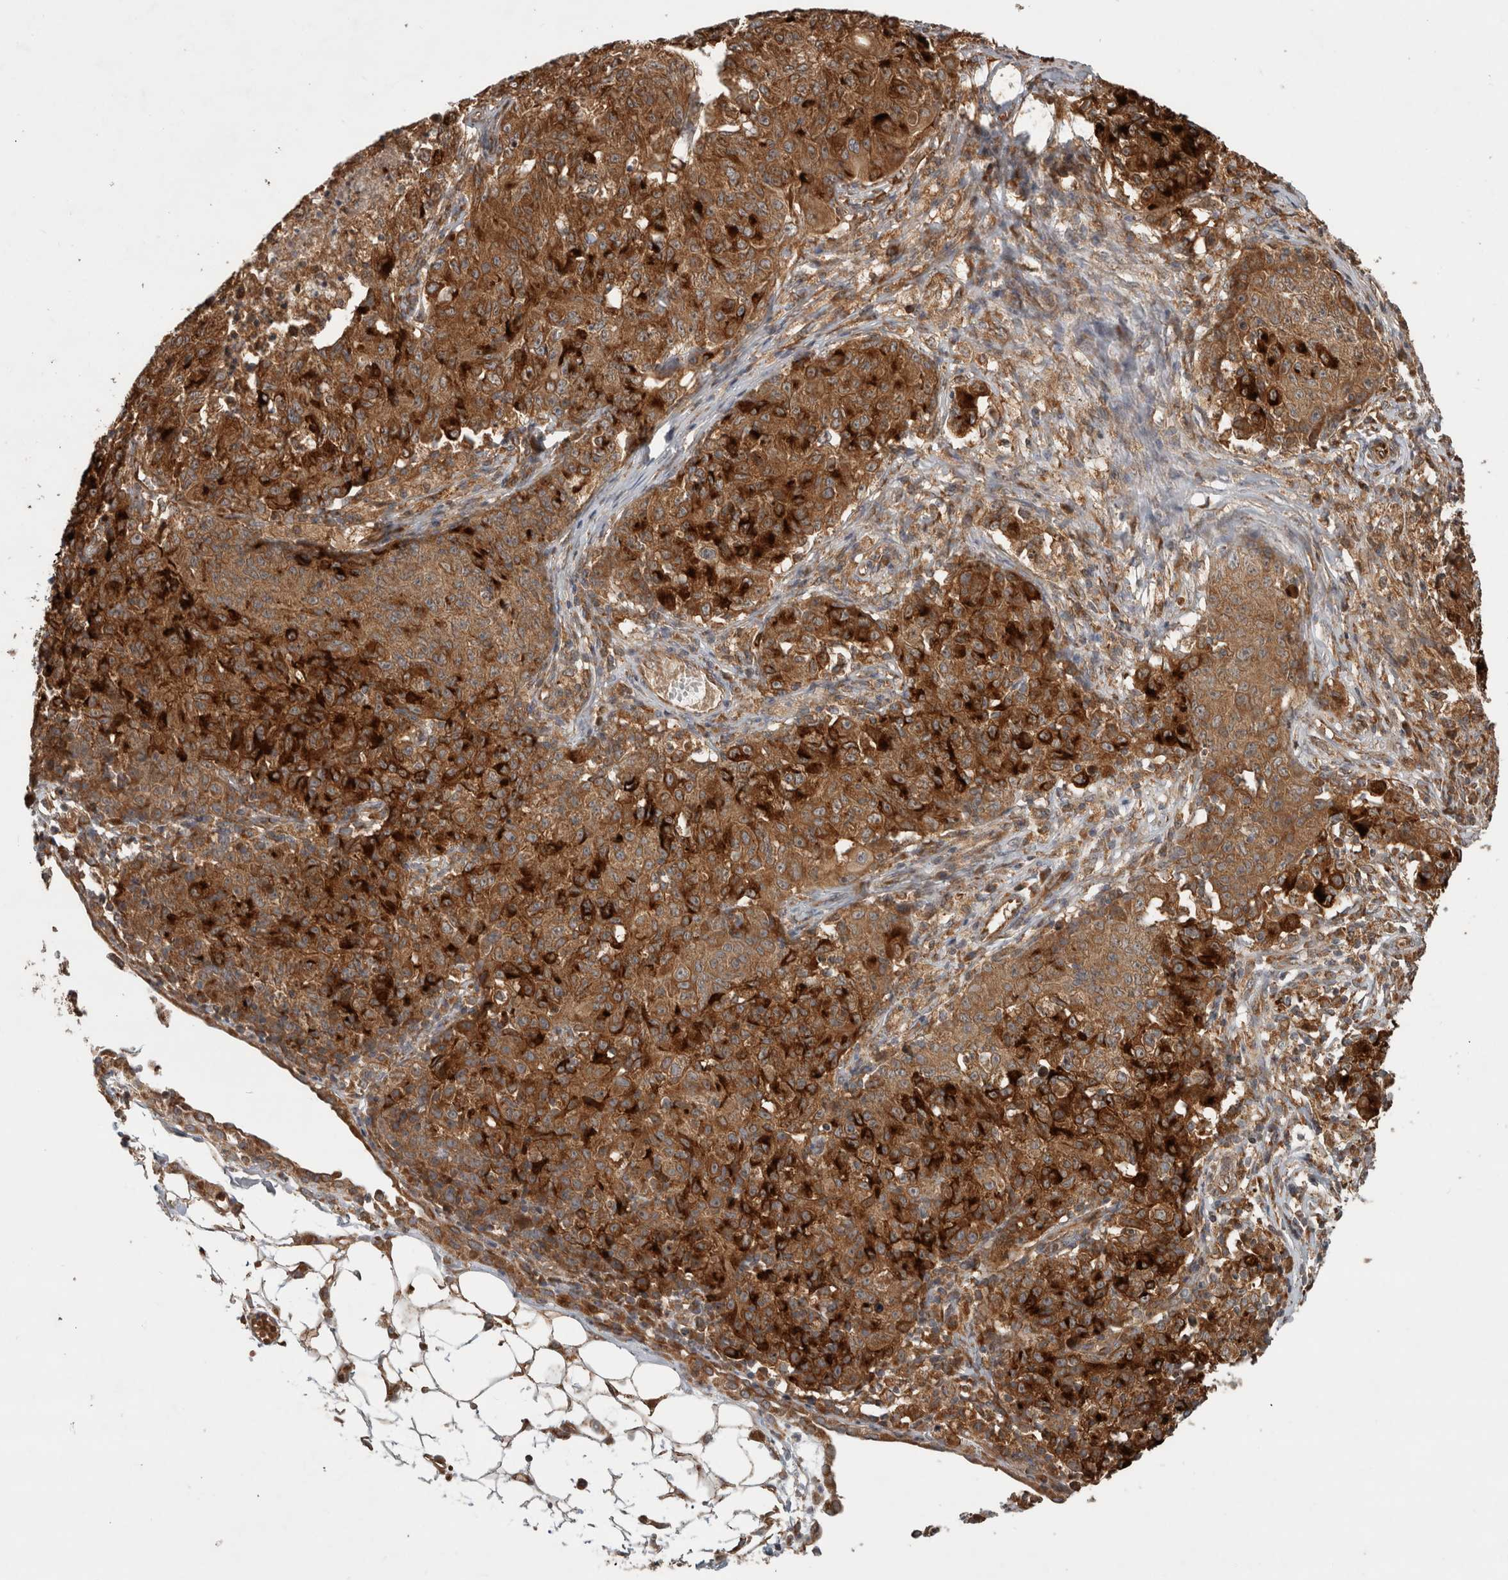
{"staining": {"intensity": "strong", "quantity": ">75%", "location": "cytoplasmic/membranous"}, "tissue": "ovarian cancer", "cell_type": "Tumor cells", "image_type": "cancer", "snomed": [{"axis": "morphology", "description": "Carcinoma, endometroid"}, {"axis": "topography", "description": "Ovary"}], "caption": "A brown stain shows strong cytoplasmic/membranous staining of a protein in human ovarian cancer (endometroid carcinoma) tumor cells.", "gene": "TUBD1", "patient": {"sex": "female", "age": 42}}